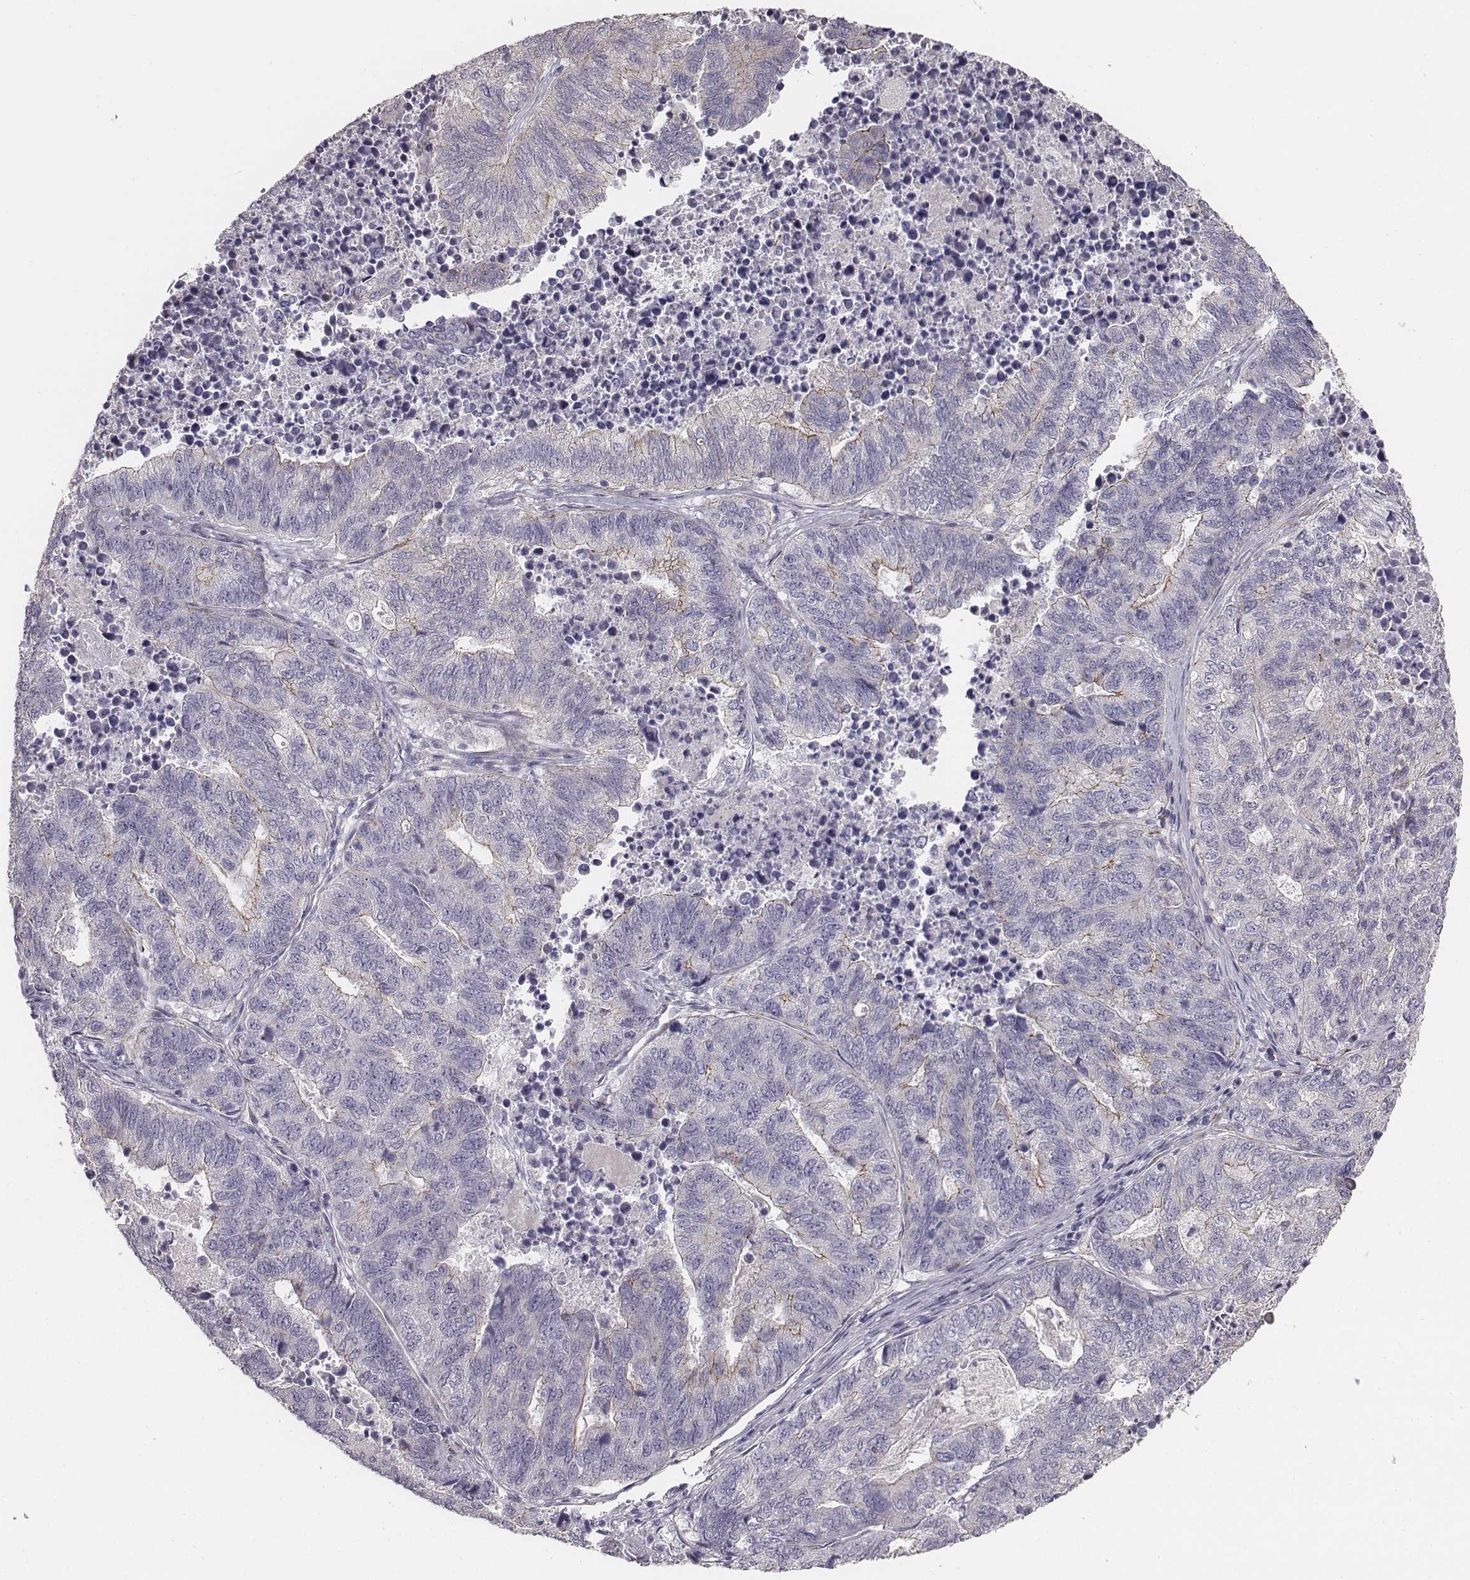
{"staining": {"intensity": "moderate", "quantity": "<25%", "location": "cytoplasmic/membranous"}, "tissue": "stomach cancer", "cell_type": "Tumor cells", "image_type": "cancer", "snomed": [{"axis": "morphology", "description": "Adenocarcinoma, NOS"}, {"axis": "topography", "description": "Stomach, upper"}], "caption": "This is a photomicrograph of immunohistochemistry staining of stomach cancer (adenocarcinoma), which shows moderate staining in the cytoplasmic/membranous of tumor cells.", "gene": "PRKCZ", "patient": {"sex": "female", "age": 67}}